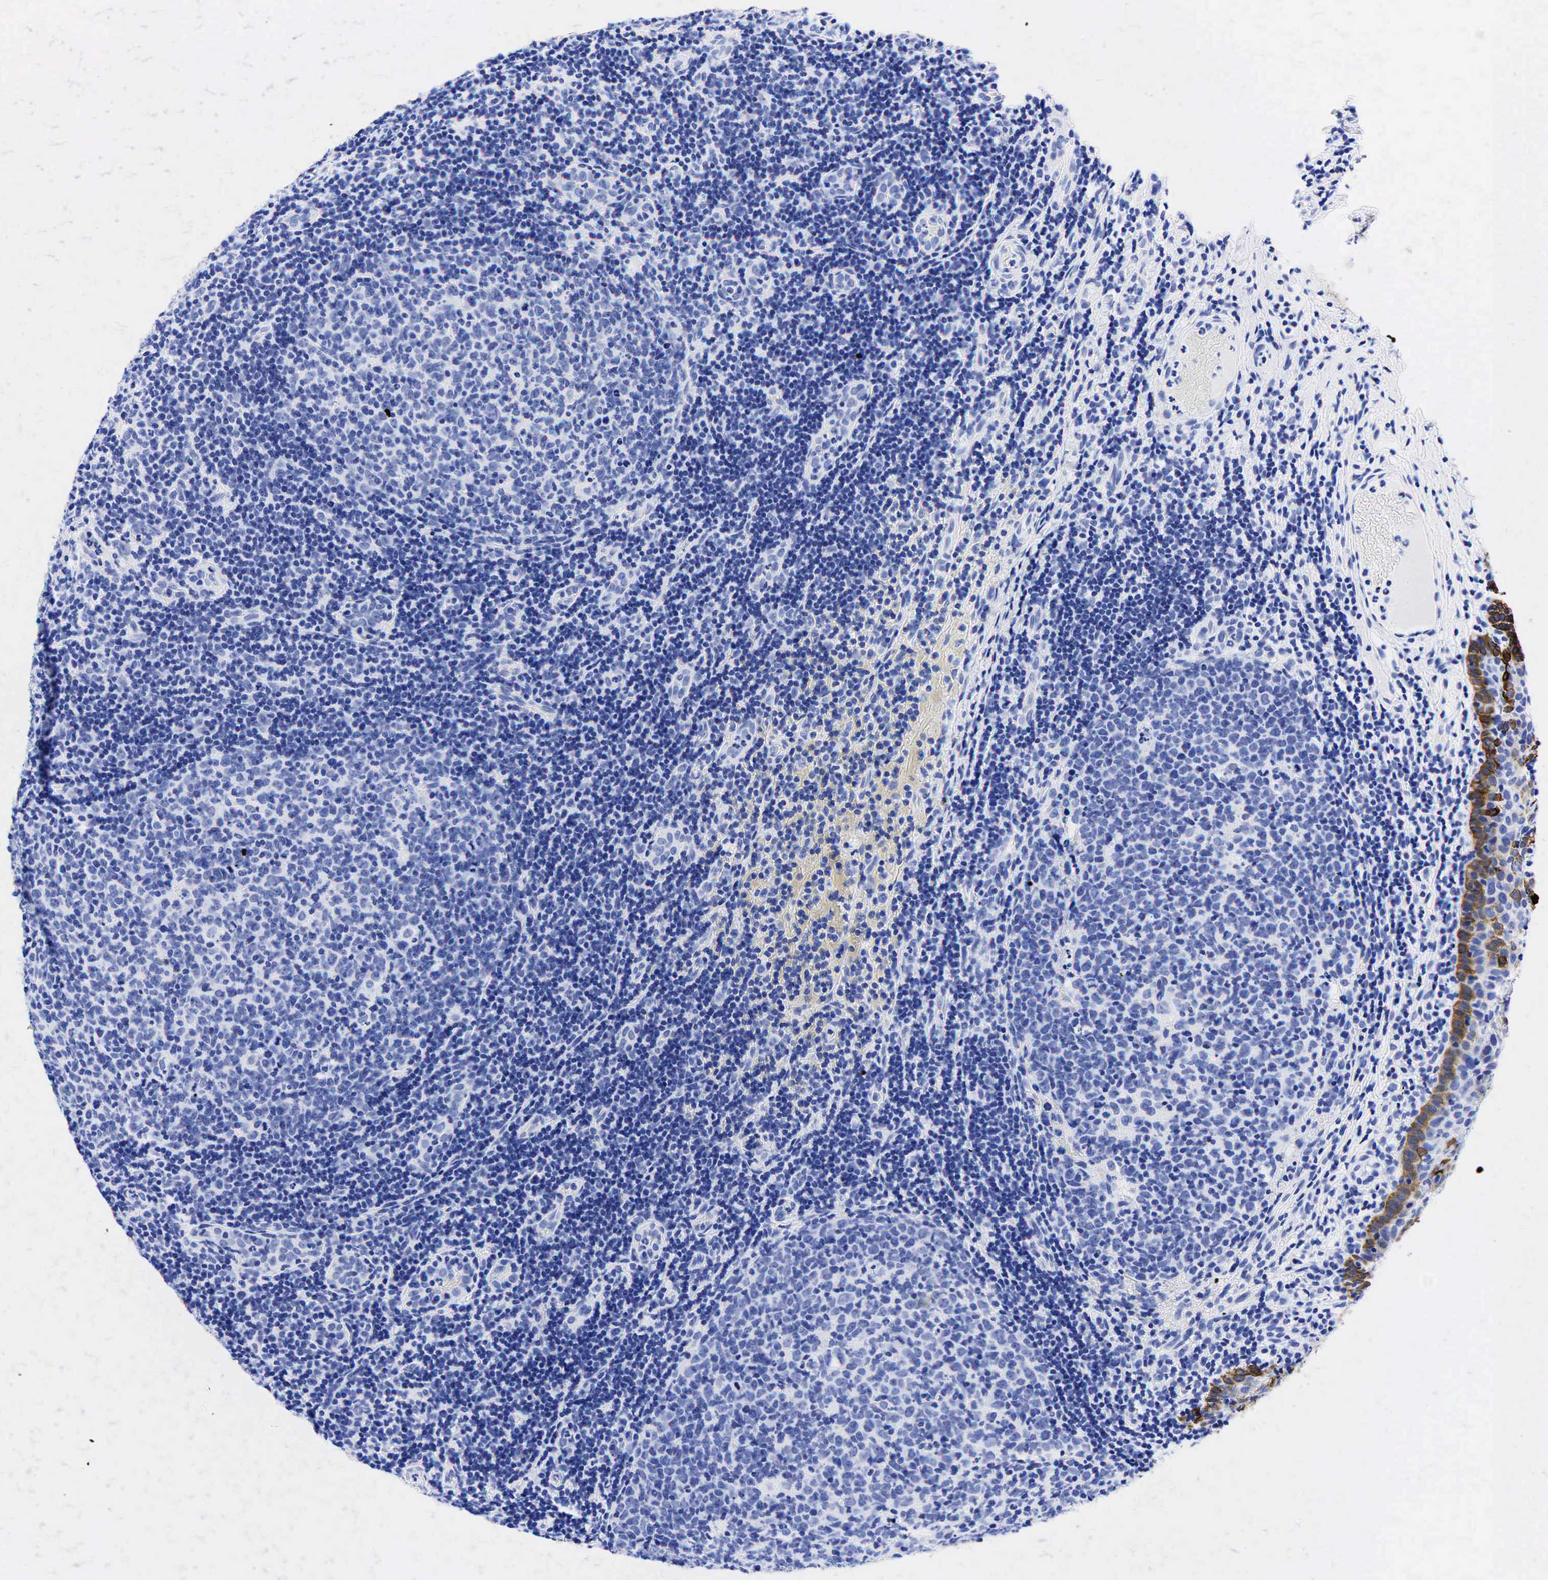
{"staining": {"intensity": "negative", "quantity": "none", "location": "none"}, "tissue": "tonsil", "cell_type": "Germinal center cells", "image_type": "normal", "snomed": [{"axis": "morphology", "description": "Normal tissue, NOS"}, {"axis": "topography", "description": "Tonsil"}], "caption": "An immunohistochemistry (IHC) photomicrograph of normal tonsil is shown. There is no staining in germinal center cells of tonsil. (Stains: DAB (3,3'-diaminobenzidine) IHC with hematoxylin counter stain, Microscopy: brightfield microscopy at high magnification).", "gene": "KRT19", "patient": {"sex": "female", "age": 3}}